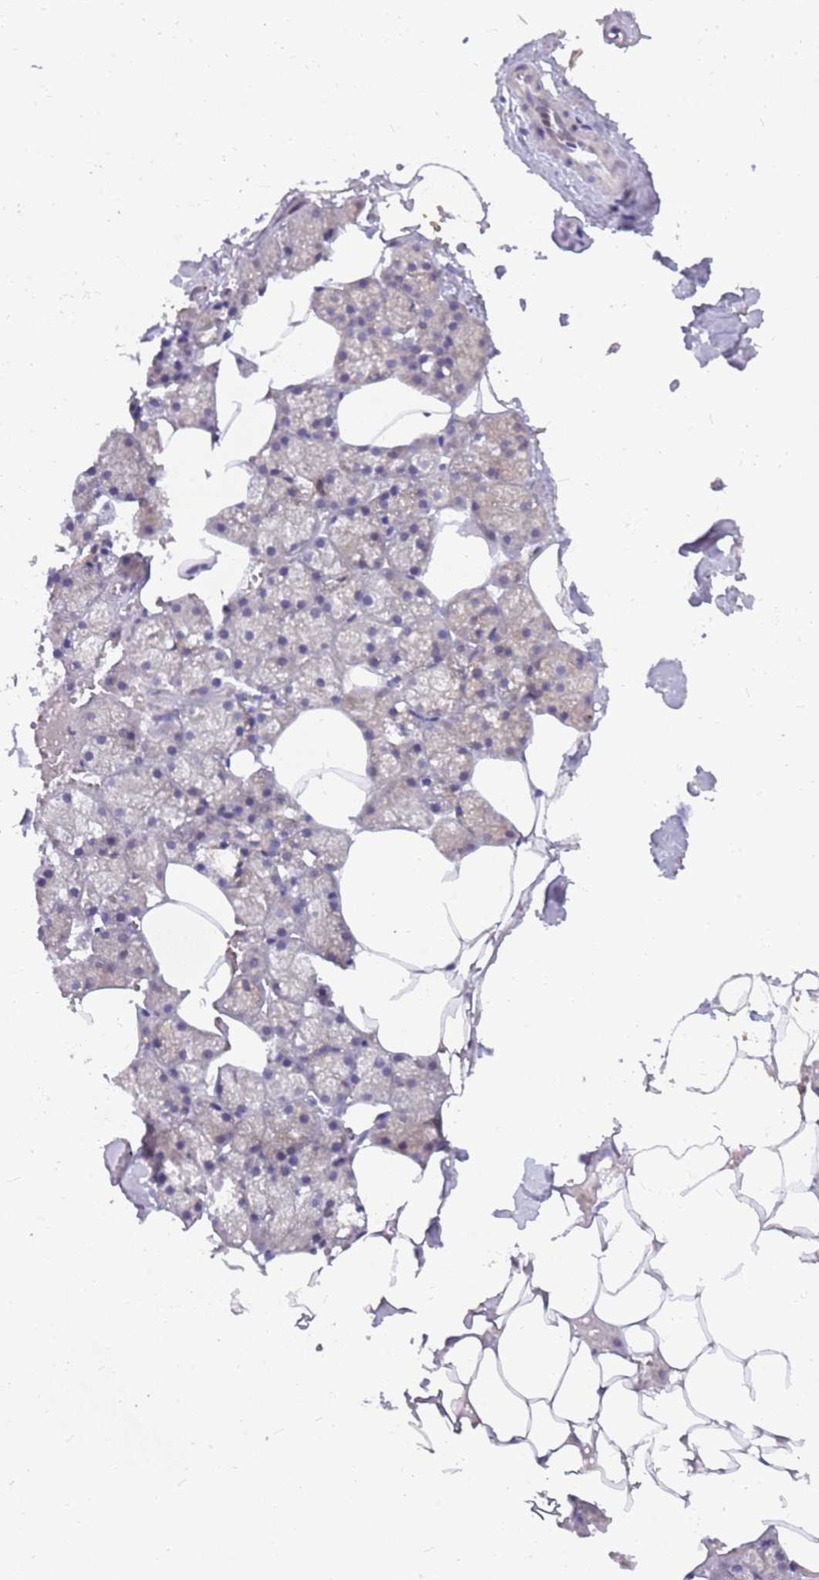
{"staining": {"intensity": "weak", "quantity": "<25%", "location": "cytoplasmic/membranous"}, "tissue": "salivary gland", "cell_type": "Glandular cells", "image_type": "normal", "snomed": [{"axis": "morphology", "description": "Normal tissue, NOS"}, {"axis": "topography", "description": "Salivary gland"}], "caption": "This histopathology image is of unremarkable salivary gland stained with IHC to label a protein in brown with the nuclei are counter-stained blue. There is no staining in glandular cells.", "gene": "ARHGEF35", "patient": {"sex": "male", "age": 62}}